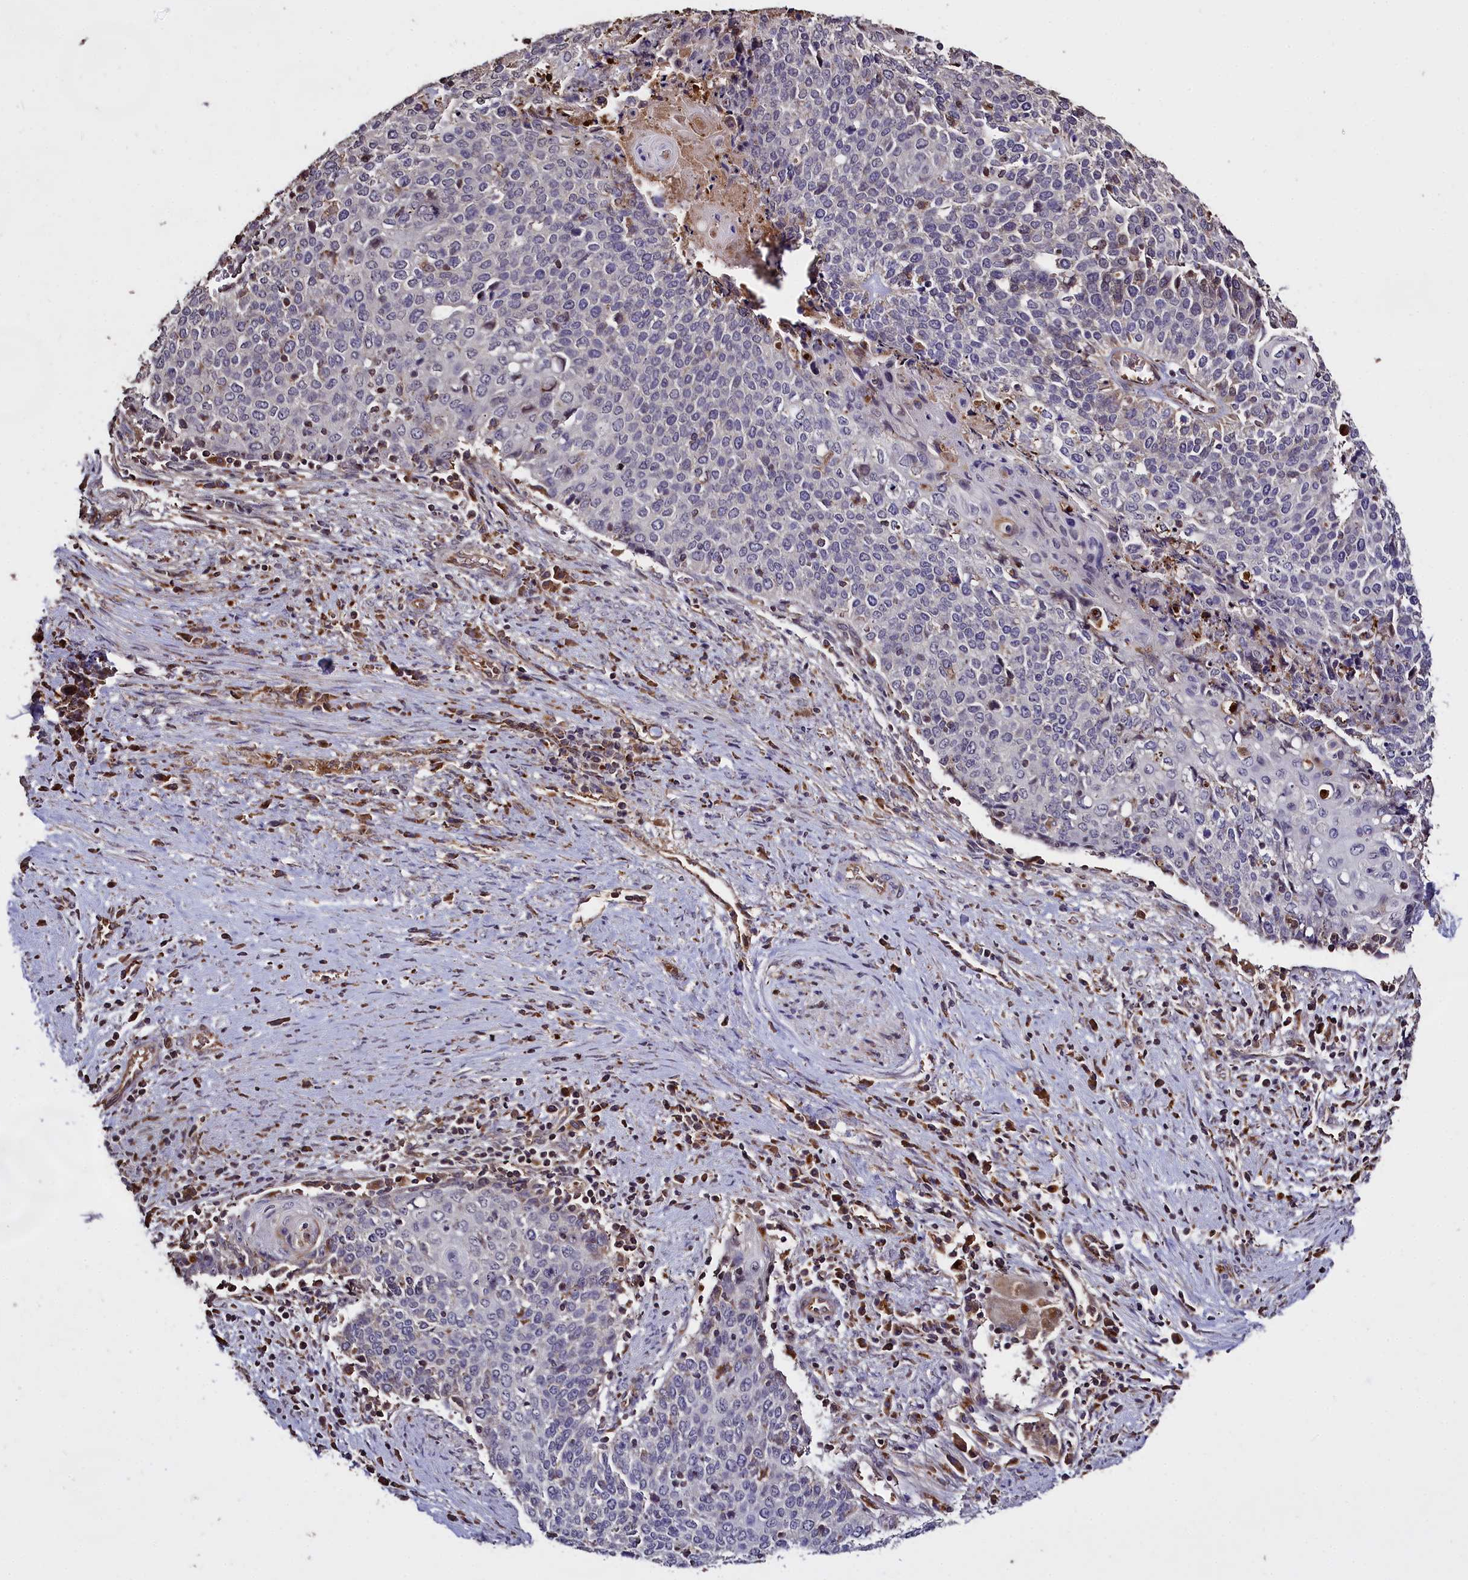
{"staining": {"intensity": "negative", "quantity": "none", "location": "none"}, "tissue": "cervical cancer", "cell_type": "Tumor cells", "image_type": "cancer", "snomed": [{"axis": "morphology", "description": "Squamous cell carcinoma, NOS"}, {"axis": "topography", "description": "Cervix"}], "caption": "A histopathology image of cervical cancer (squamous cell carcinoma) stained for a protein reveals no brown staining in tumor cells.", "gene": "CLRN2", "patient": {"sex": "female", "age": 39}}